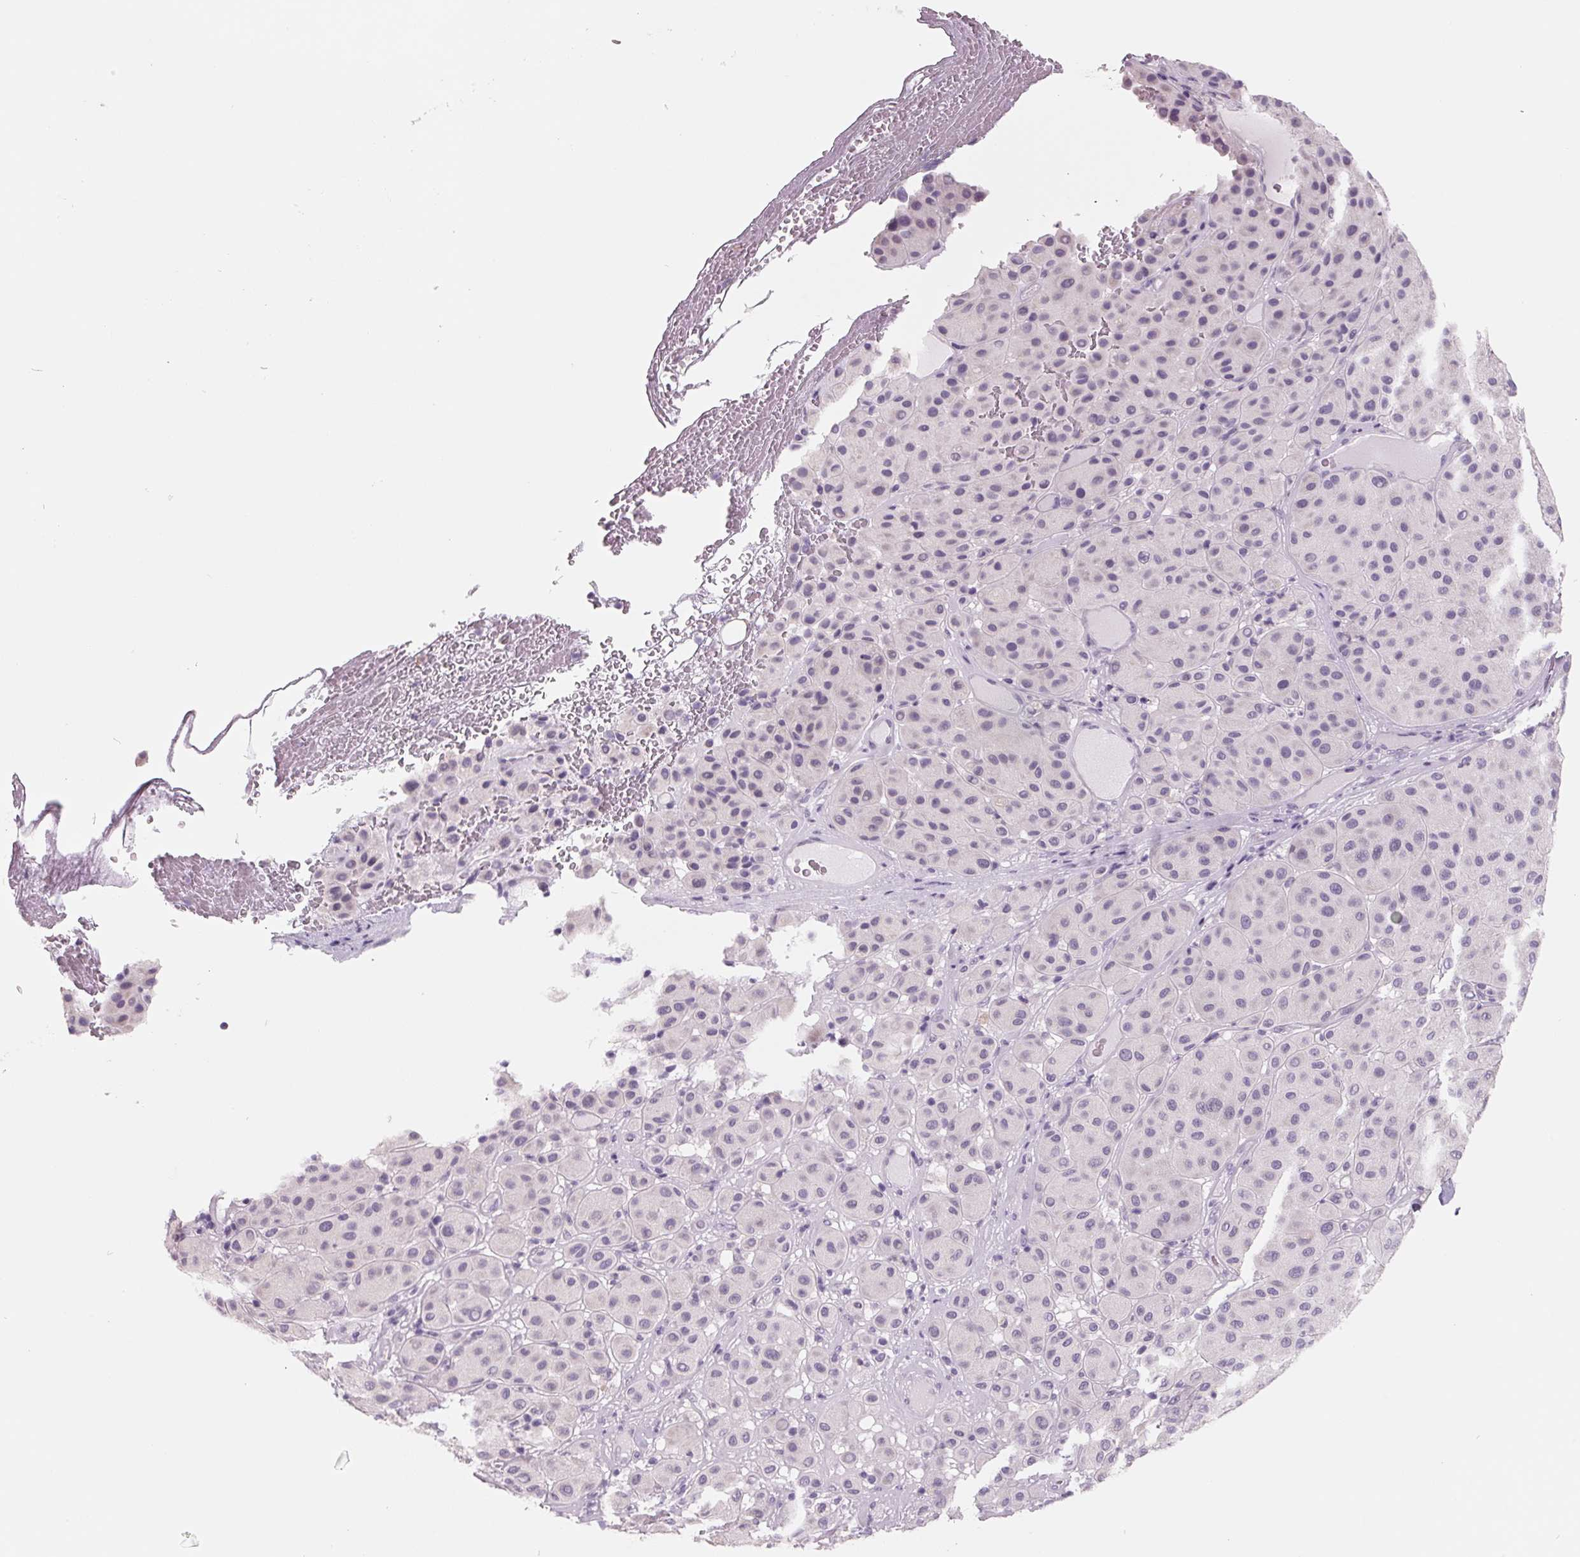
{"staining": {"intensity": "negative", "quantity": "none", "location": "none"}, "tissue": "melanoma", "cell_type": "Tumor cells", "image_type": "cancer", "snomed": [{"axis": "morphology", "description": "Malignant melanoma, Metastatic site"}, {"axis": "topography", "description": "Smooth muscle"}], "caption": "IHC micrograph of human malignant melanoma (metastatic site) stained for a protein (brown), which displays no positivity in tumor cells.", "gene": "FTCD", "patient": {"sex": "male", "age": 41}}